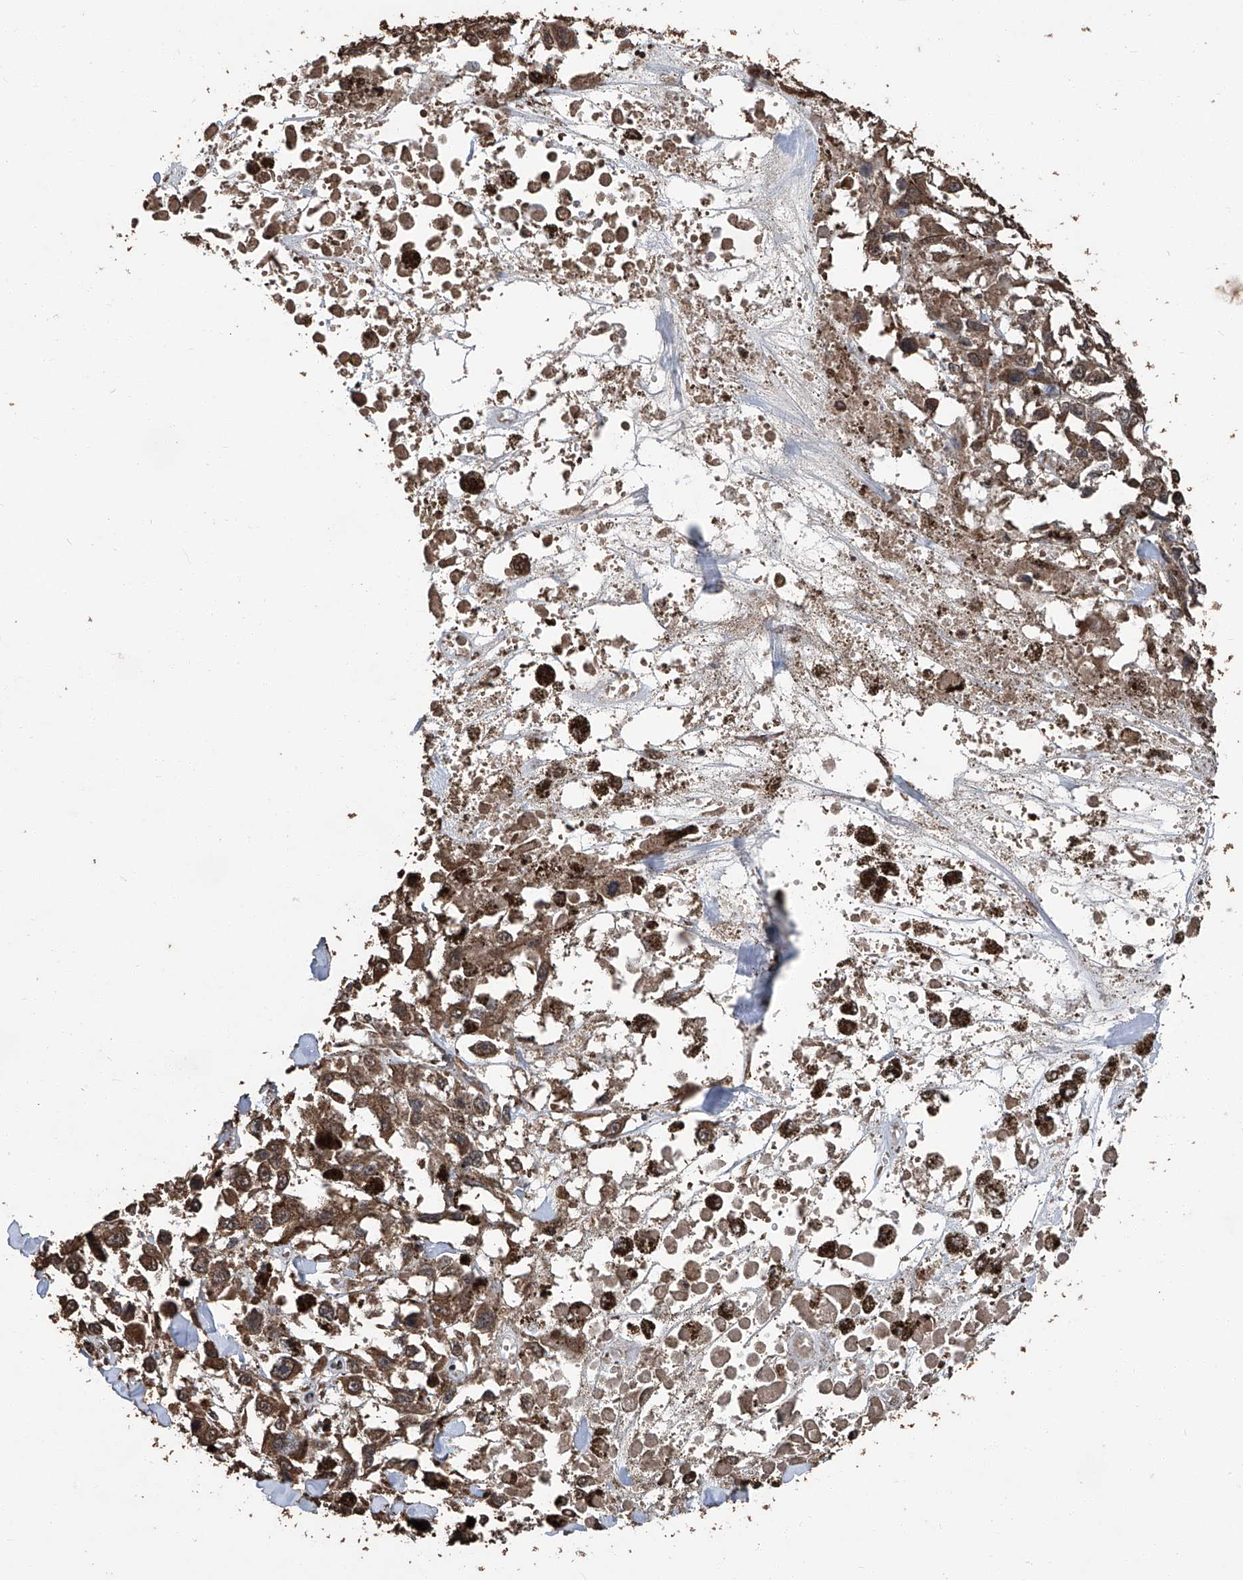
{"staining": {"intensity": "moderate", "quantity": ">75%", "location": "cytoplasmic/membranous"}, "tissue": "melanoma", "cell_type": "Tumor cells", "image_type": "cancer", "snomed": [{"axis": "morphology", "description": "Malignant melanoma, Metastatic site"}, {"axis": "topography", "description": "Lymph node"}], "caption": "The image demonstrates staining of melanoma, revealing moderate cytoplasmic/membranous protein expression (brown color) within tumor cells.", "gene": "STARD7", "patient": {"sex": "male", "age": 59}}